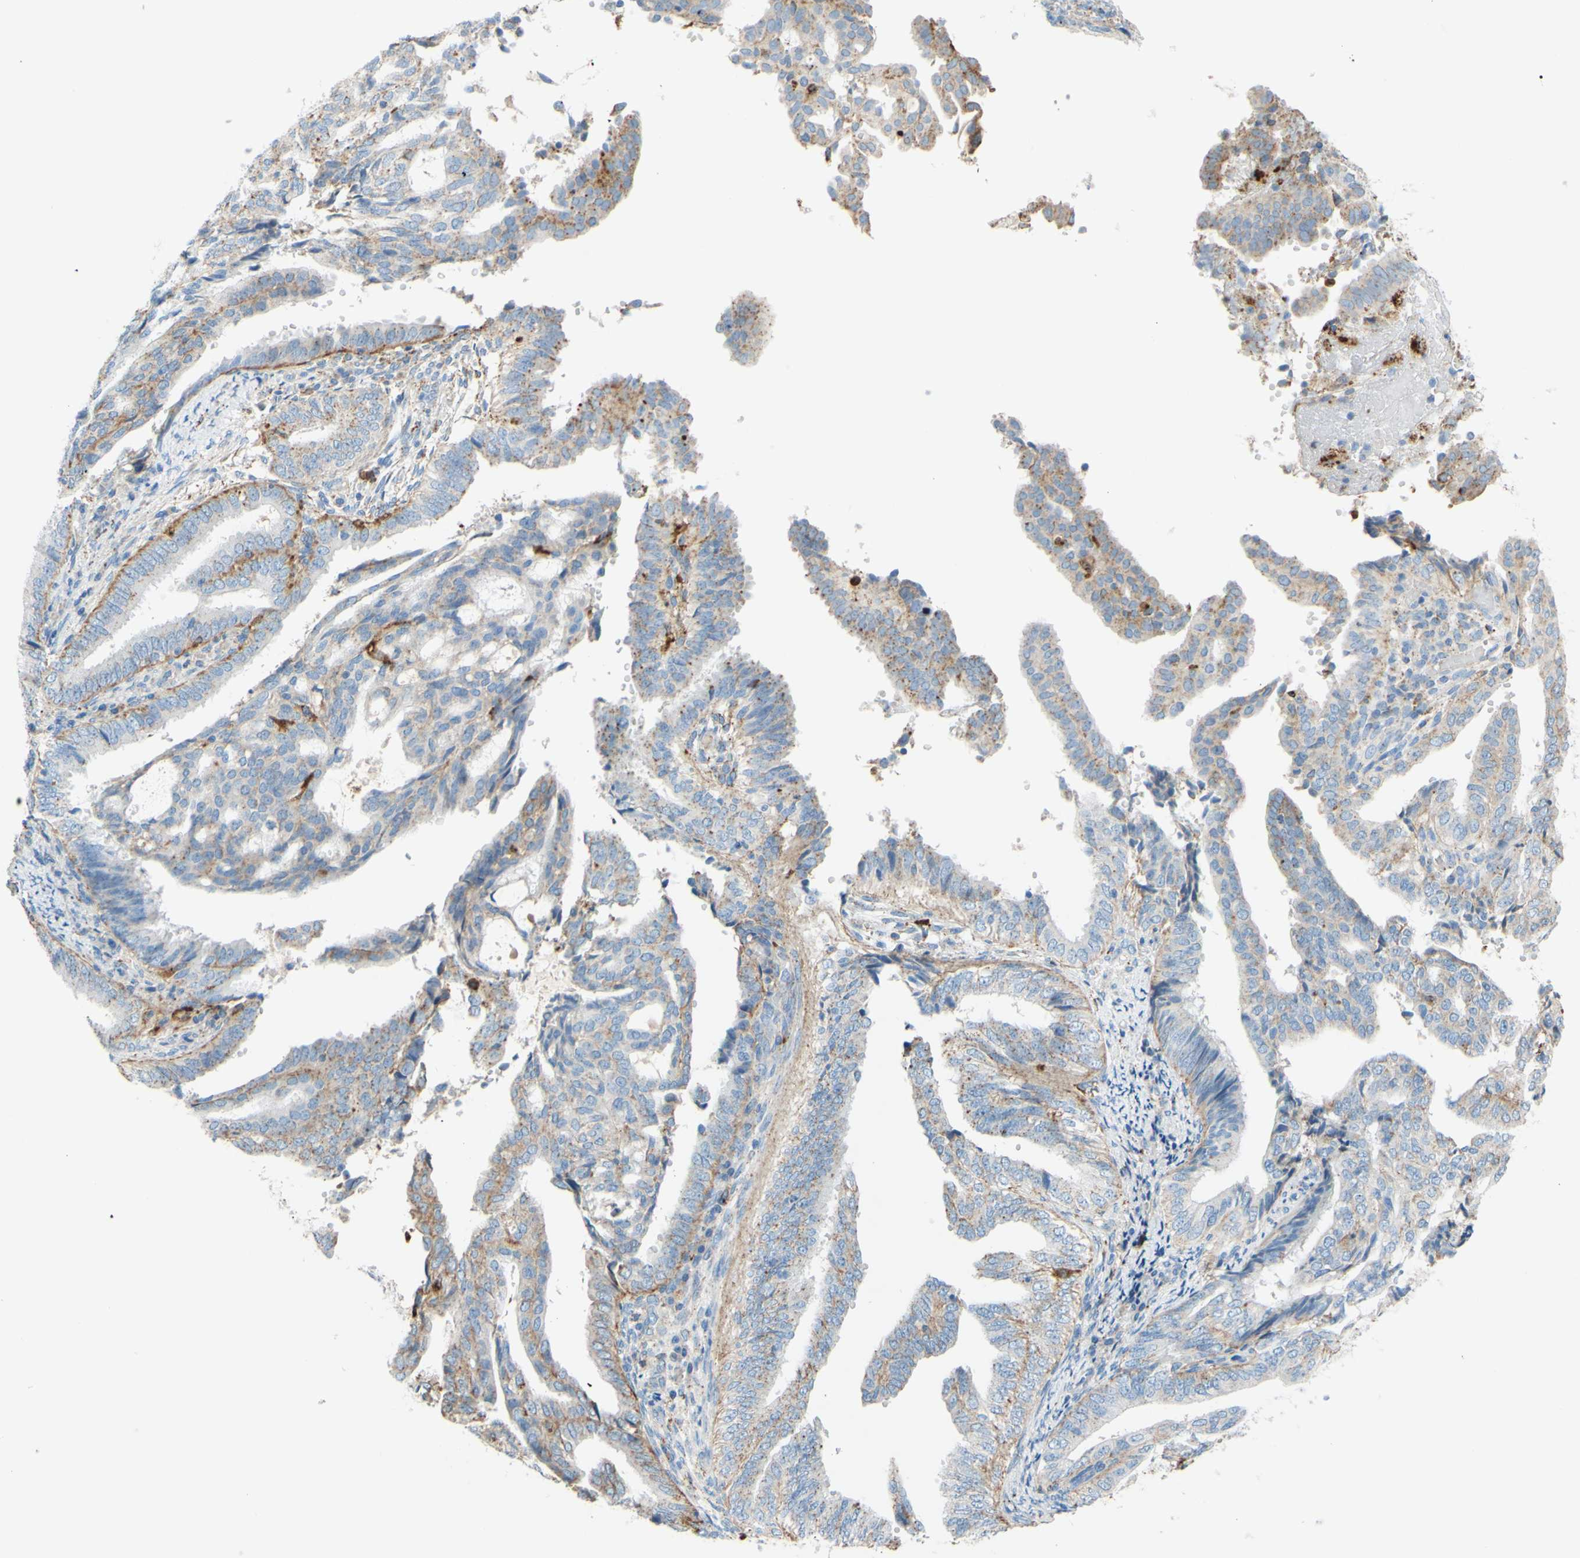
{"staining": {"intensity": "weak", "quantity": ">75%", "location": "cytoplasmic/membranous"}, "tissue": "endometrial cancer", "cell_type": "Tumor cells", "image_type": "cancer", "snomed": [{"axis": "morphology", "description": "Adenocarcinoma, NOS"}, {"axis": "topography", "description": "Endometrium"}], "caption": "Immunohistochemistry (IHC) micrograph of neoplastic tissue: endometrial cancer stained using immunohistochemistry (IHC) exhibits low levels of weak protein expression localized specifically in the cytoplasmic/membranous of tumor cells, appearing as a cytoplasmic/membranous brown color.", "gene": "CTSD", "patient": {"sex": "female", "age": 58}}